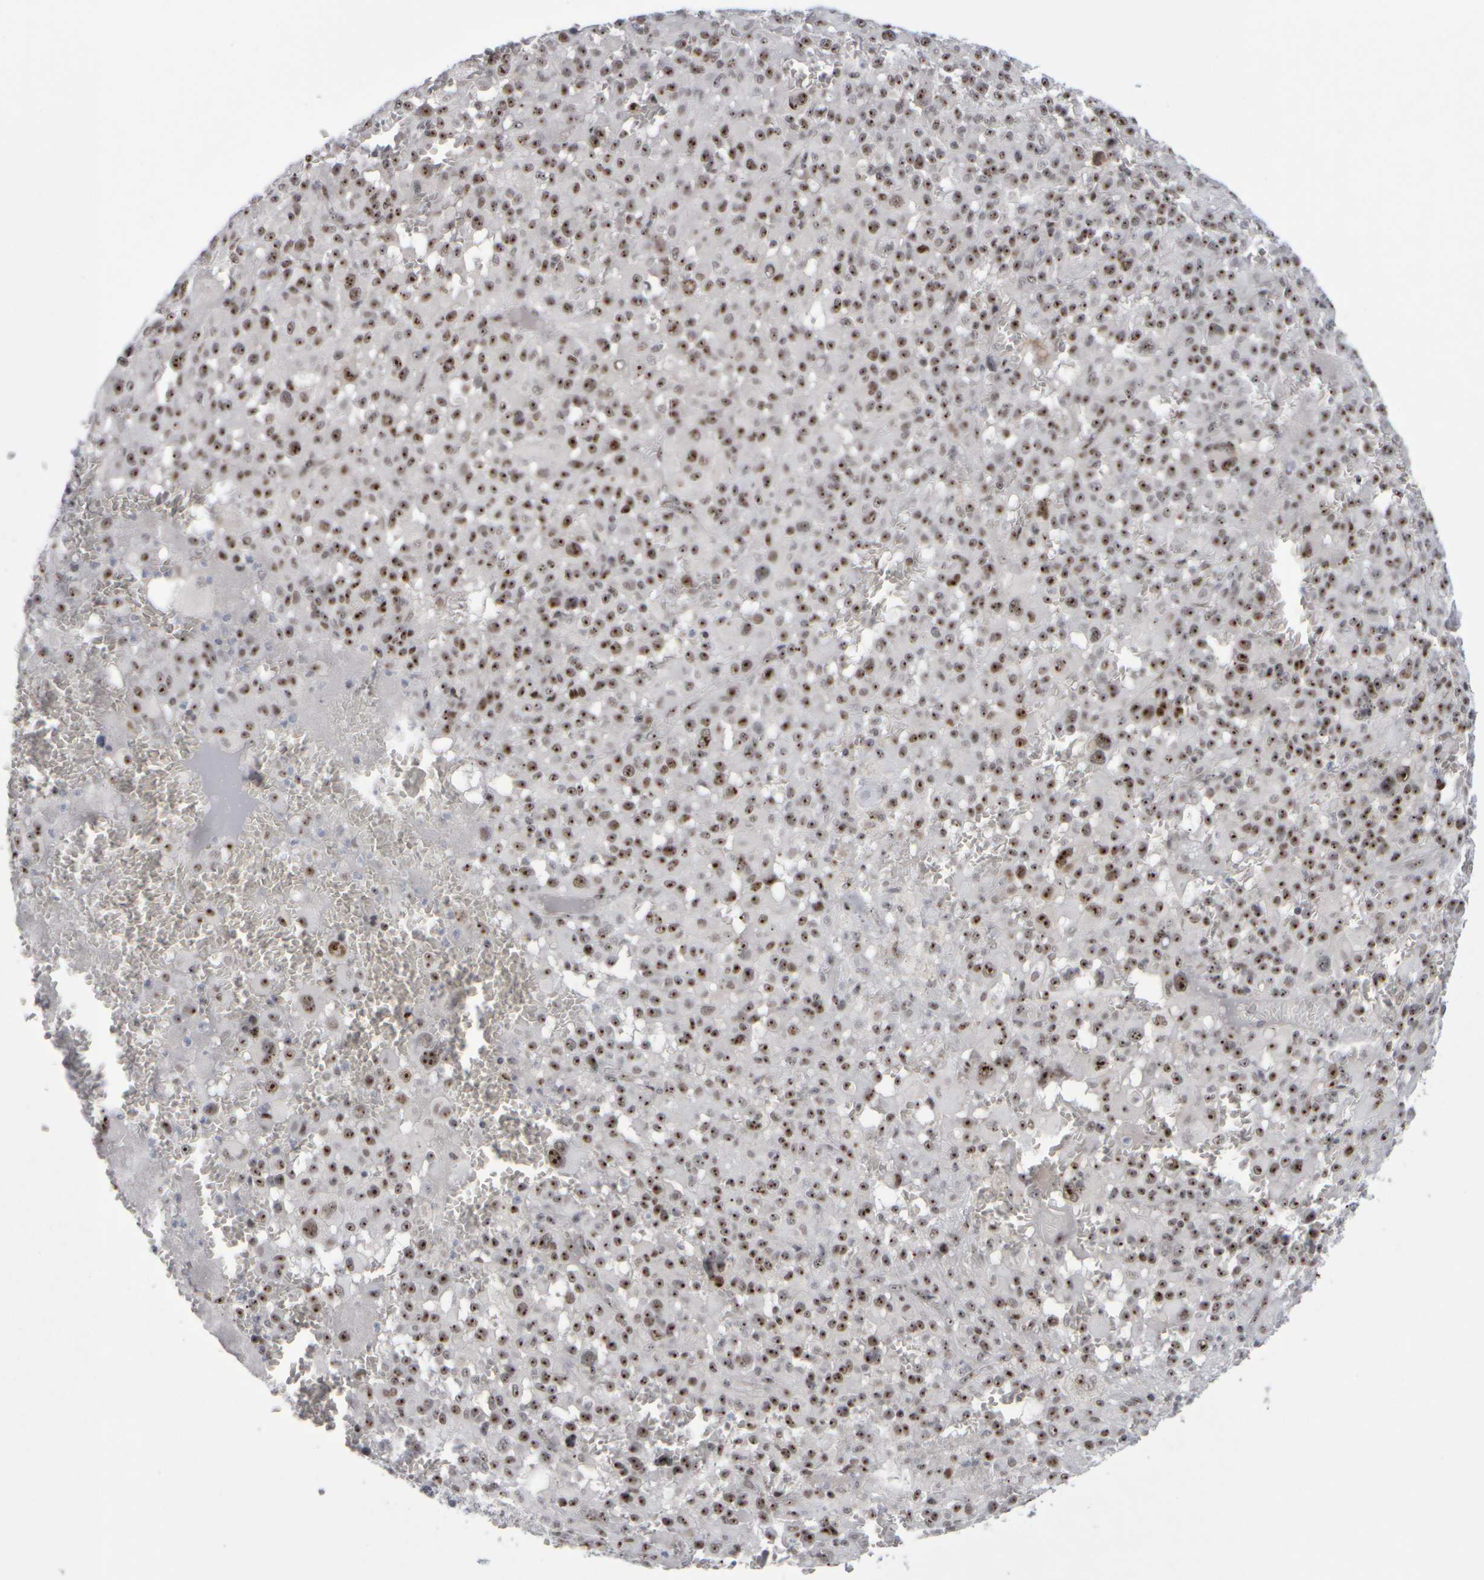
{"staining": {"intensity": "moderate", "quantity": ">75%", "location": "nuclear"}, "tissue": "melanoma", "cell_type": "Tumor cells", "image_type": "cancer", "snomed": [{"axis": "morphology", "description": "Malignant melanoma, Metastatic site"}, {"axis": "topography", "description": "Skin"}], "caption": "Moderate nuclear staining is seen in approximately >75% of tumor cells in malignant melanoma (metastatic site).", "gene": "SURF6", "patient": {"sex": "female", "age": 74}}